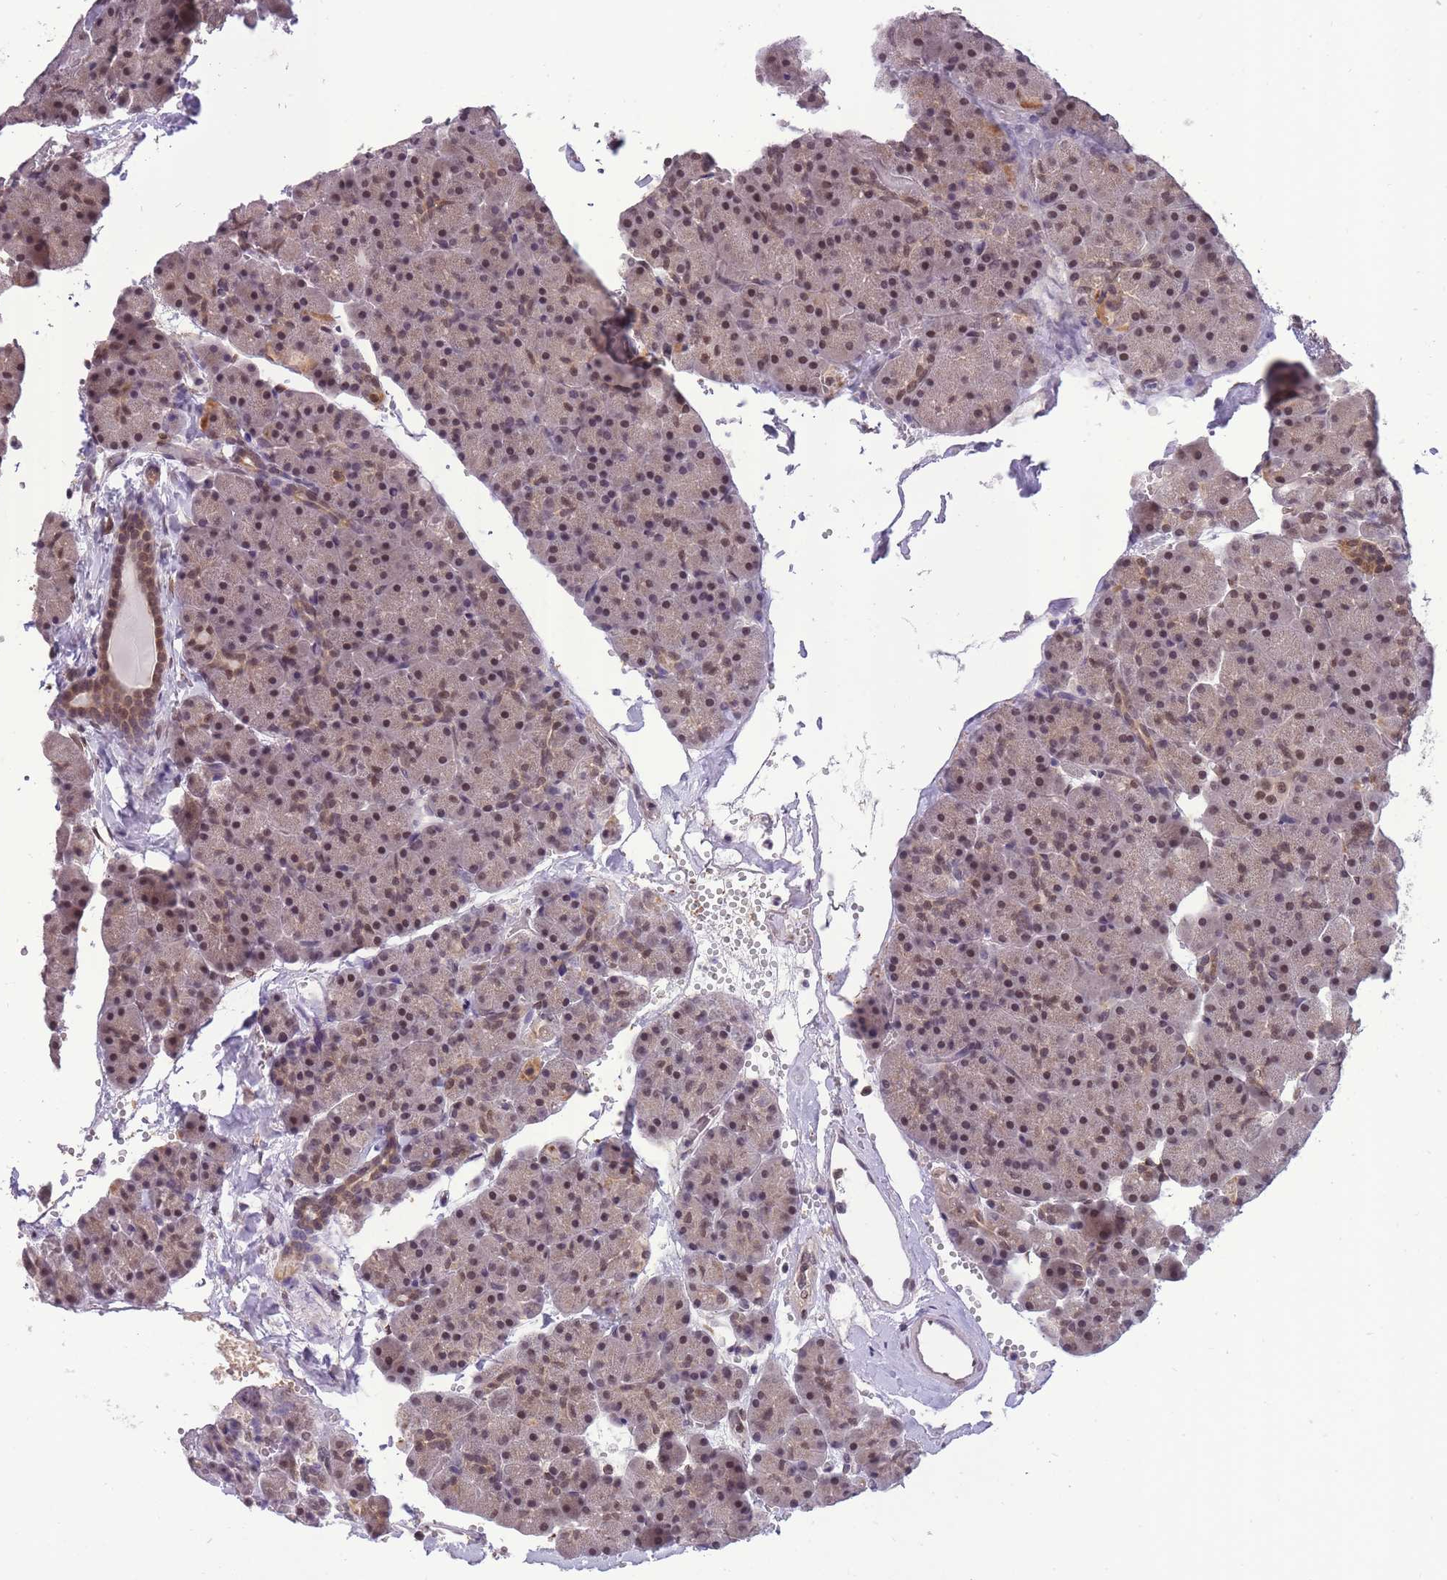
{"staining": {"intensity": "moderate", "quantity": ">75%", "location": "cytoplasmic/membranous,nuclear"}, "tissue": "pancreas", "cell_type": "Exocrine glandular cells", "image_type": "normal", "snomed": [{"axis": "morphology", "description": "Normal tissue, NOS"}, {"axis": "topography", "description": "Pancreas"}], "caption": "Immunohistochemical staining of benign human pancreas displays medium levels of moderate cytoplasmic/membranous,nuclear positivity in about >75% of exocrine glandular cells.", "gene": "CDIP1", "patient": {"sex": "male", "age": 36}}